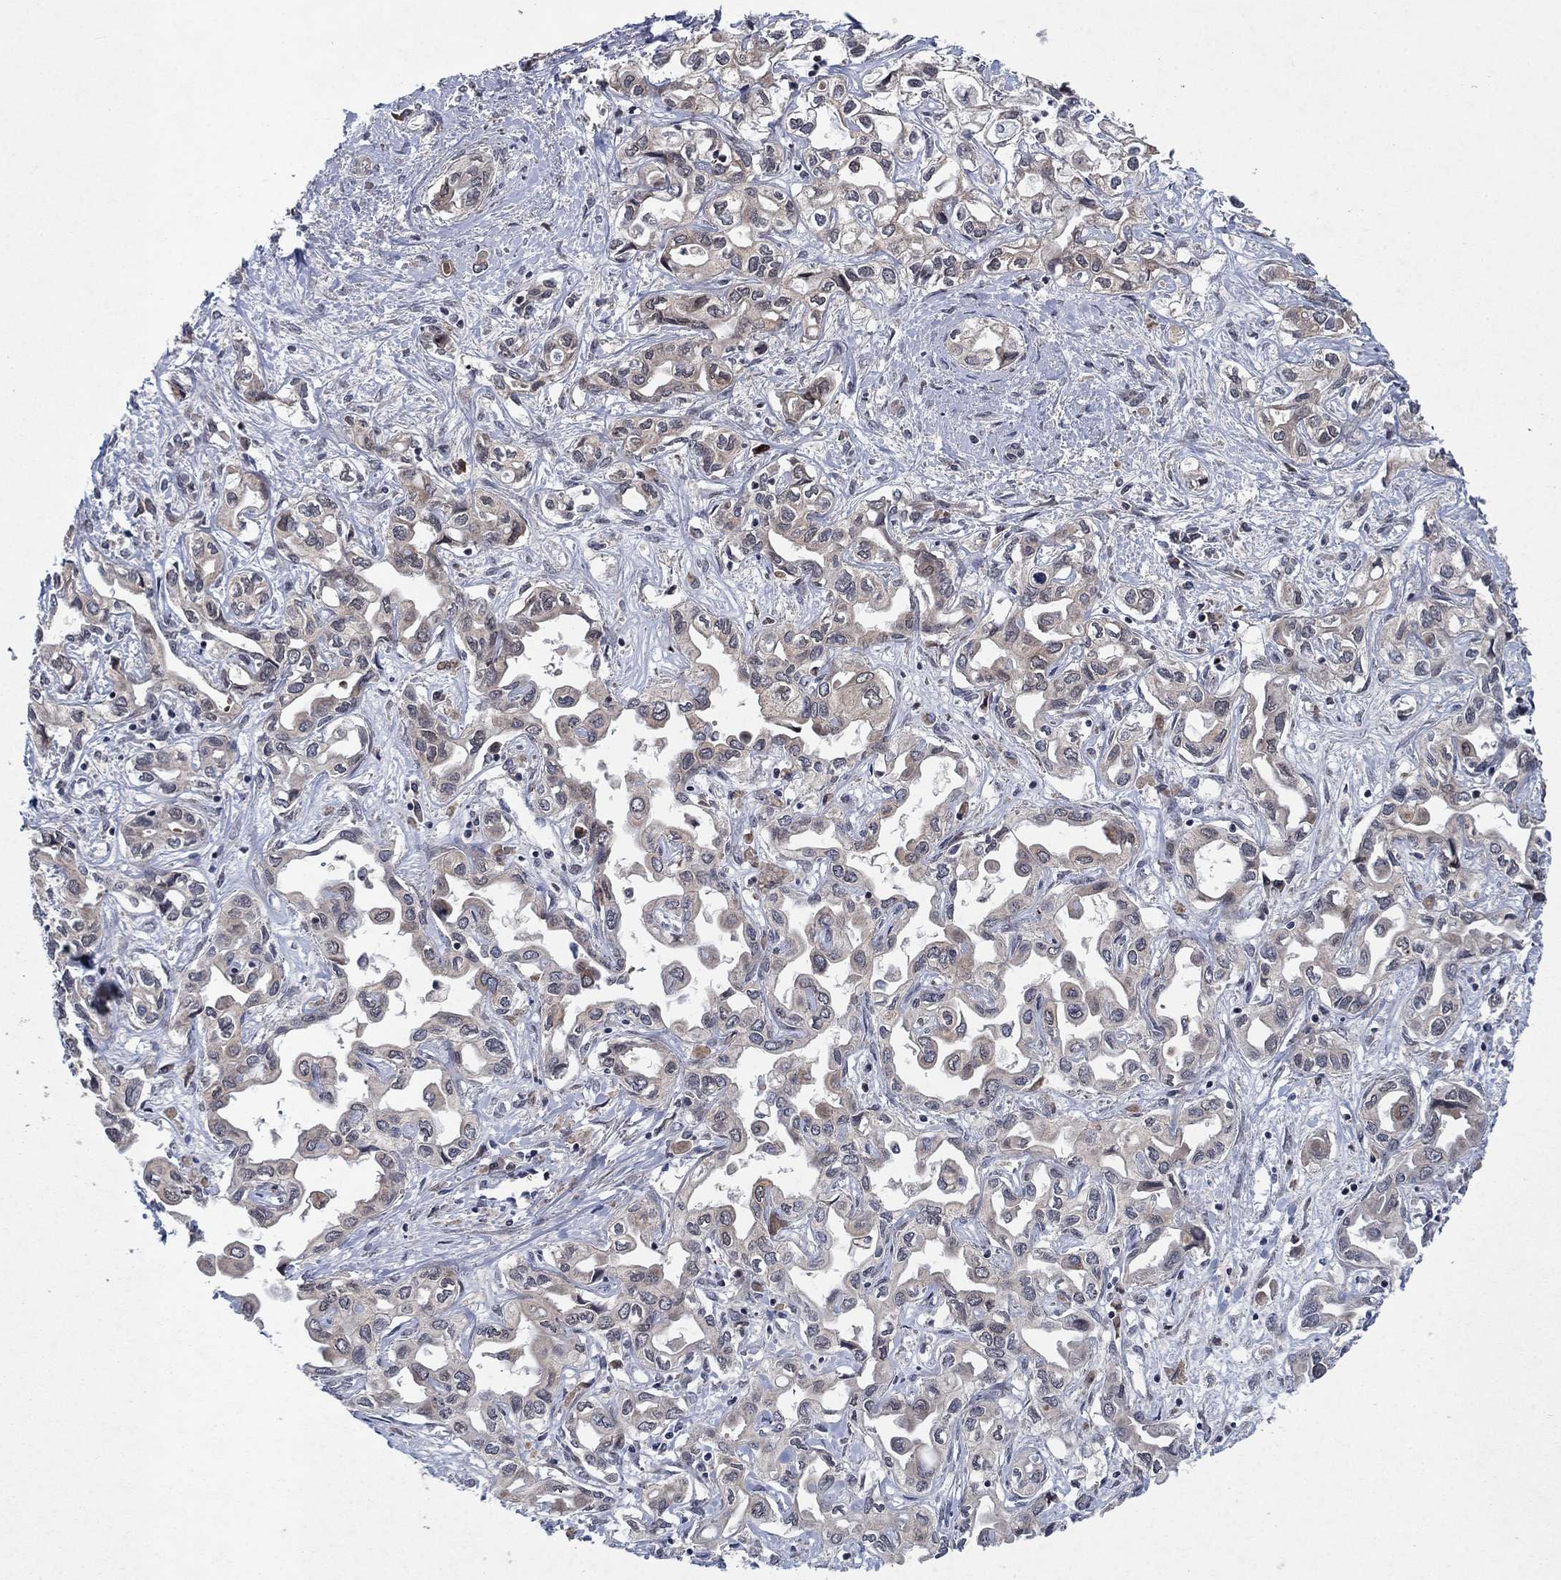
{"staining": {"intensity": "negative", "quantity": "none", "location": "none"}, "tissue": "liver cancer", "cell_type": "Tumor cells", "image_type": "cancer", "snomed": [{"axis": "morphology", "description": "Cholangiocarcinoma"}, {"axis": "topography", "description": "Liver"}], "caption": "The micrograph demonstrates no staining of tumor cells in liver cancer (cholangiocarcinoma). The staining is performed using DAB (3,3'-diaminobenzidine) brown chromogen with nuclei counter-stained in using hematoxylin.", "gene": "PRICKLE4", "patient": {"sex": "female", "age": 64}}